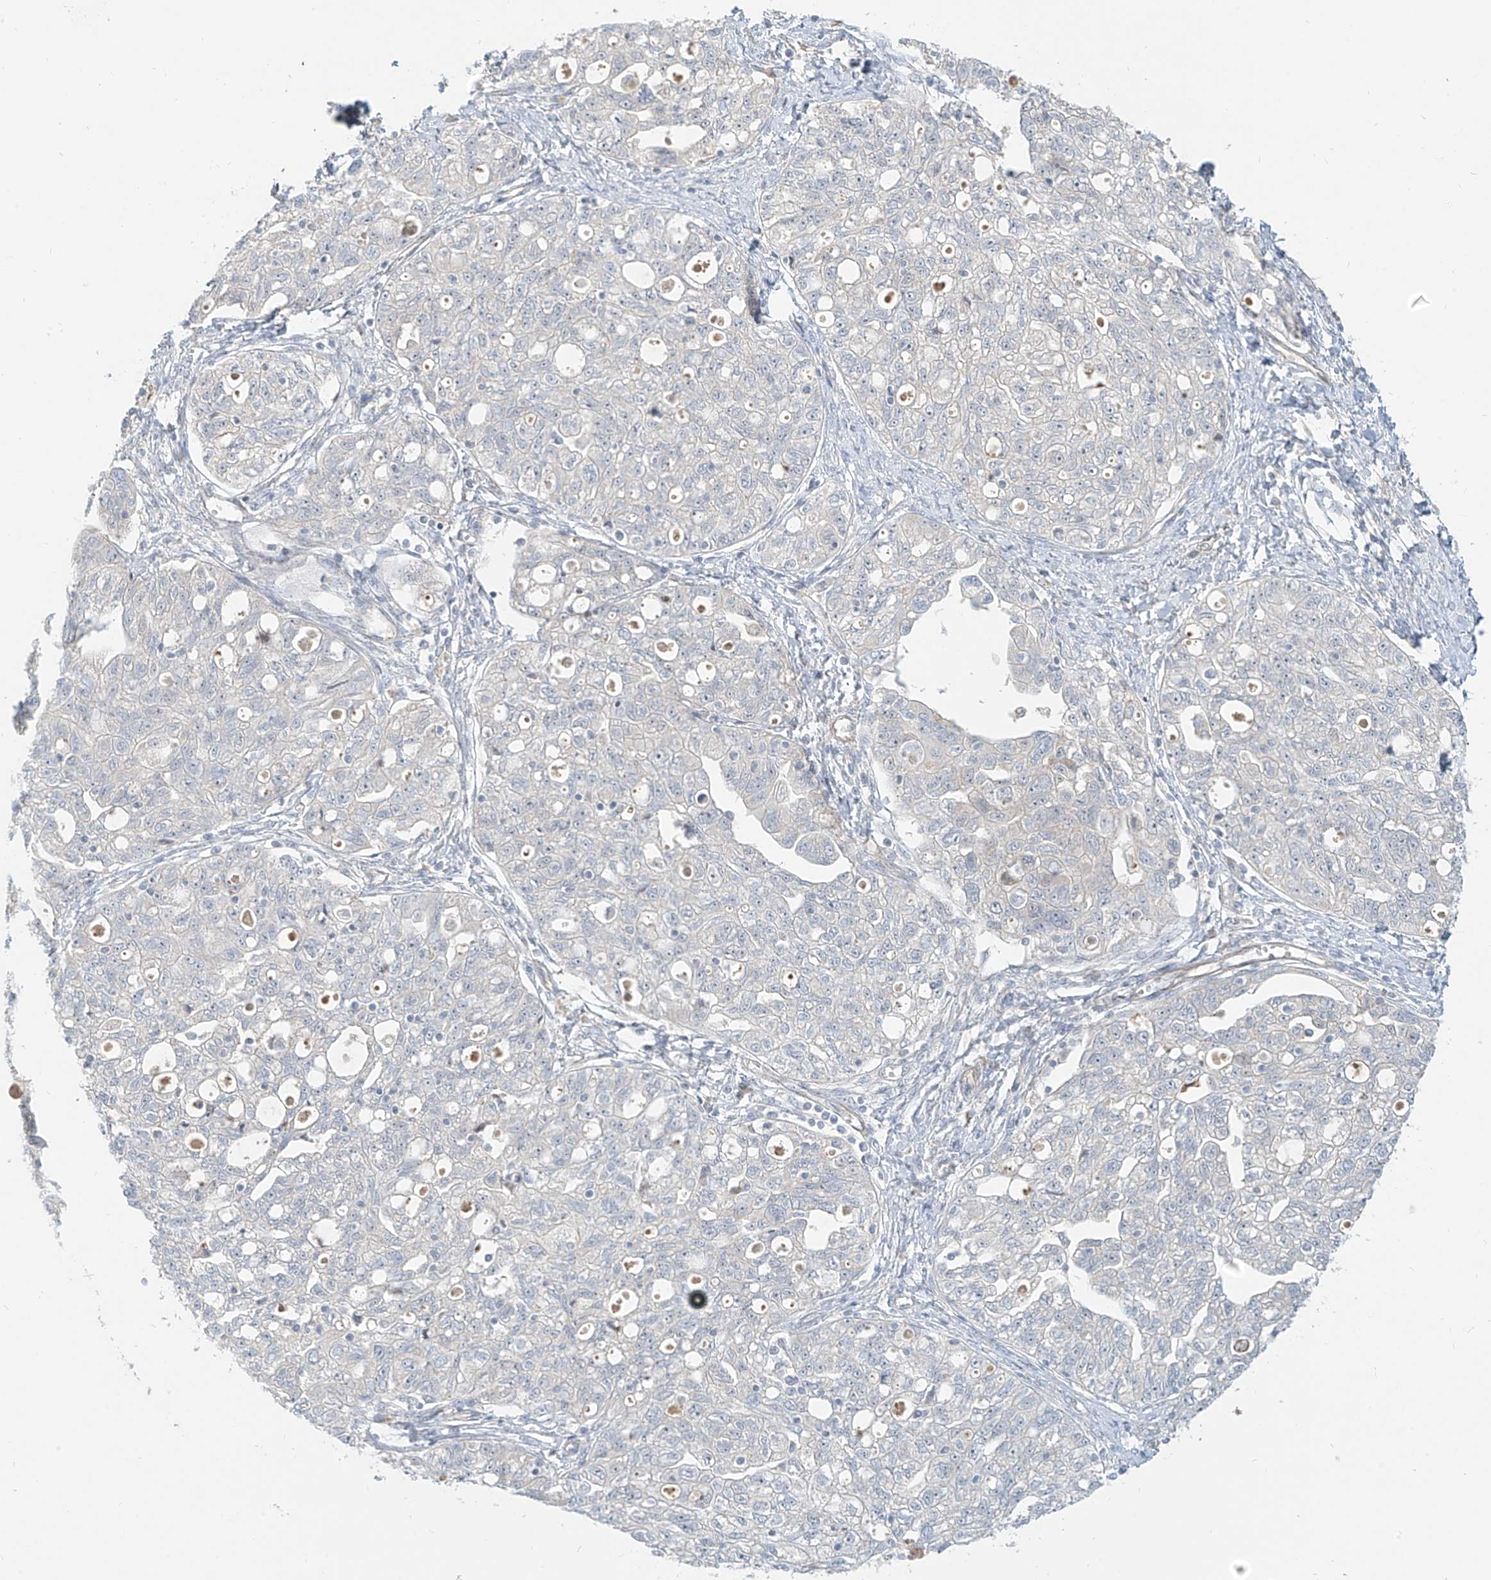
{"staining": {"intensity": "negative", "quantity": "none", "location": "none"}, "tissue": "ovarian cancer", "cell_type": "Tumor cells", "image_type": "cancer", "snomed": [{"axis": "morphology", "description": "Carcinoma, NOS"}, {"axis": "morphology", "description": "Cystadenocarcinoma, serous, NOS"}, {"axis": "topography", "description": "Ovary"}], "caption": "Immunohistochemistry photomicrograph of ovarian carcinoma stained for a protein (brown), which demonstrates no expression in tumor cells.", "gene": "C2orf42", "patient": {"sex": "female", "age": 69}}